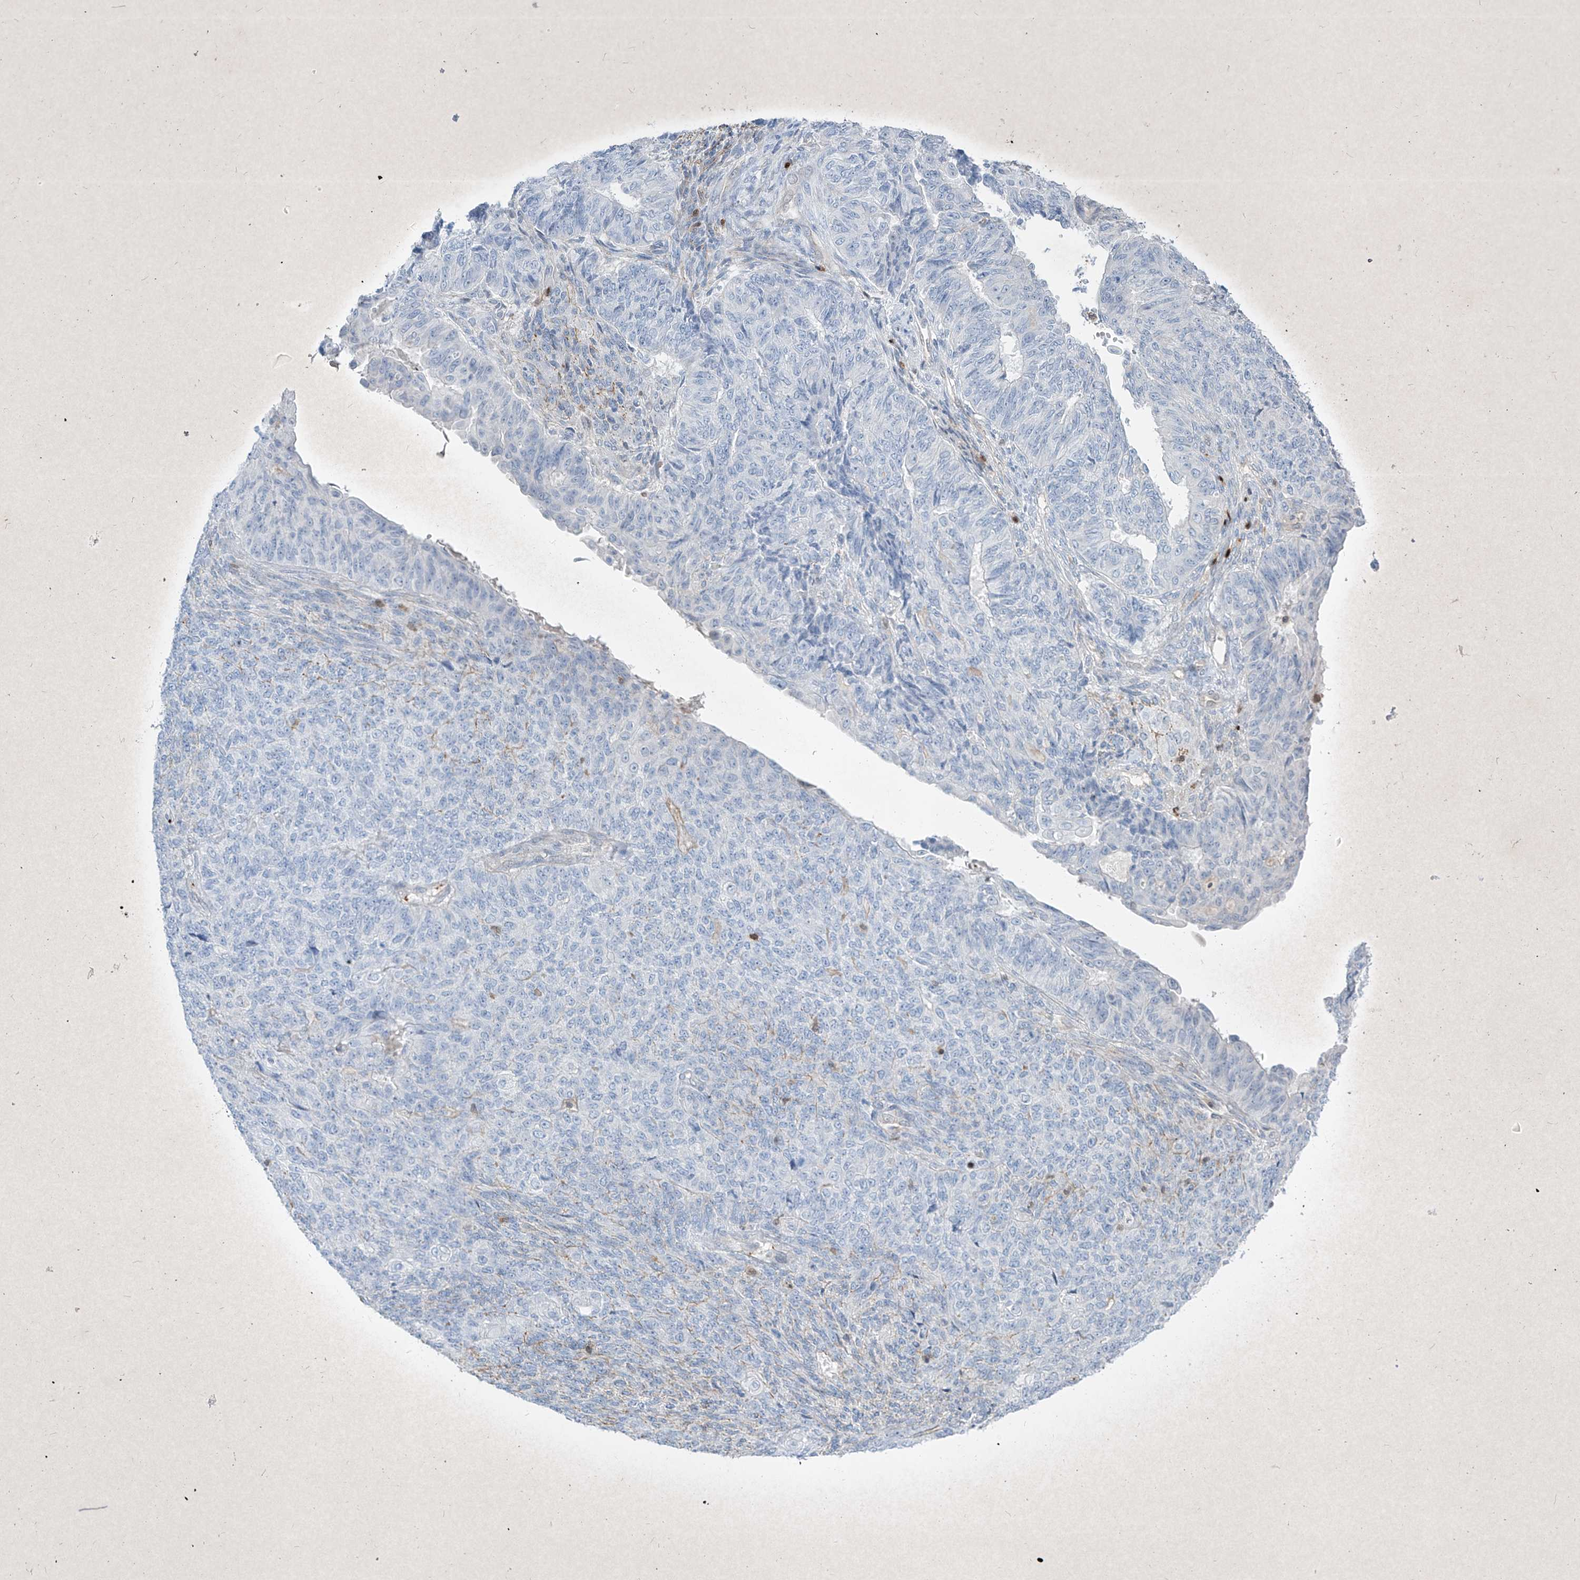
{"staining": {"intensity": "negative", "quantity": "none", "location": "none"}, "tissue": "endometrial cancer", "cell_type": "Tumor cells", "image_type": "cancer", "snomed": [{"axis": "morphology", "description": "Adenocarcinoma, NOS"}, {"axis": "topography", "description": "Endometrium"}], "caption": "A micrograph of endometrial adenocarcinoma stained for a protein demonstrates no brown staining in tumor cells.", "gene": "PSMB10", "patient": {"sex": "female", "age": 32}}